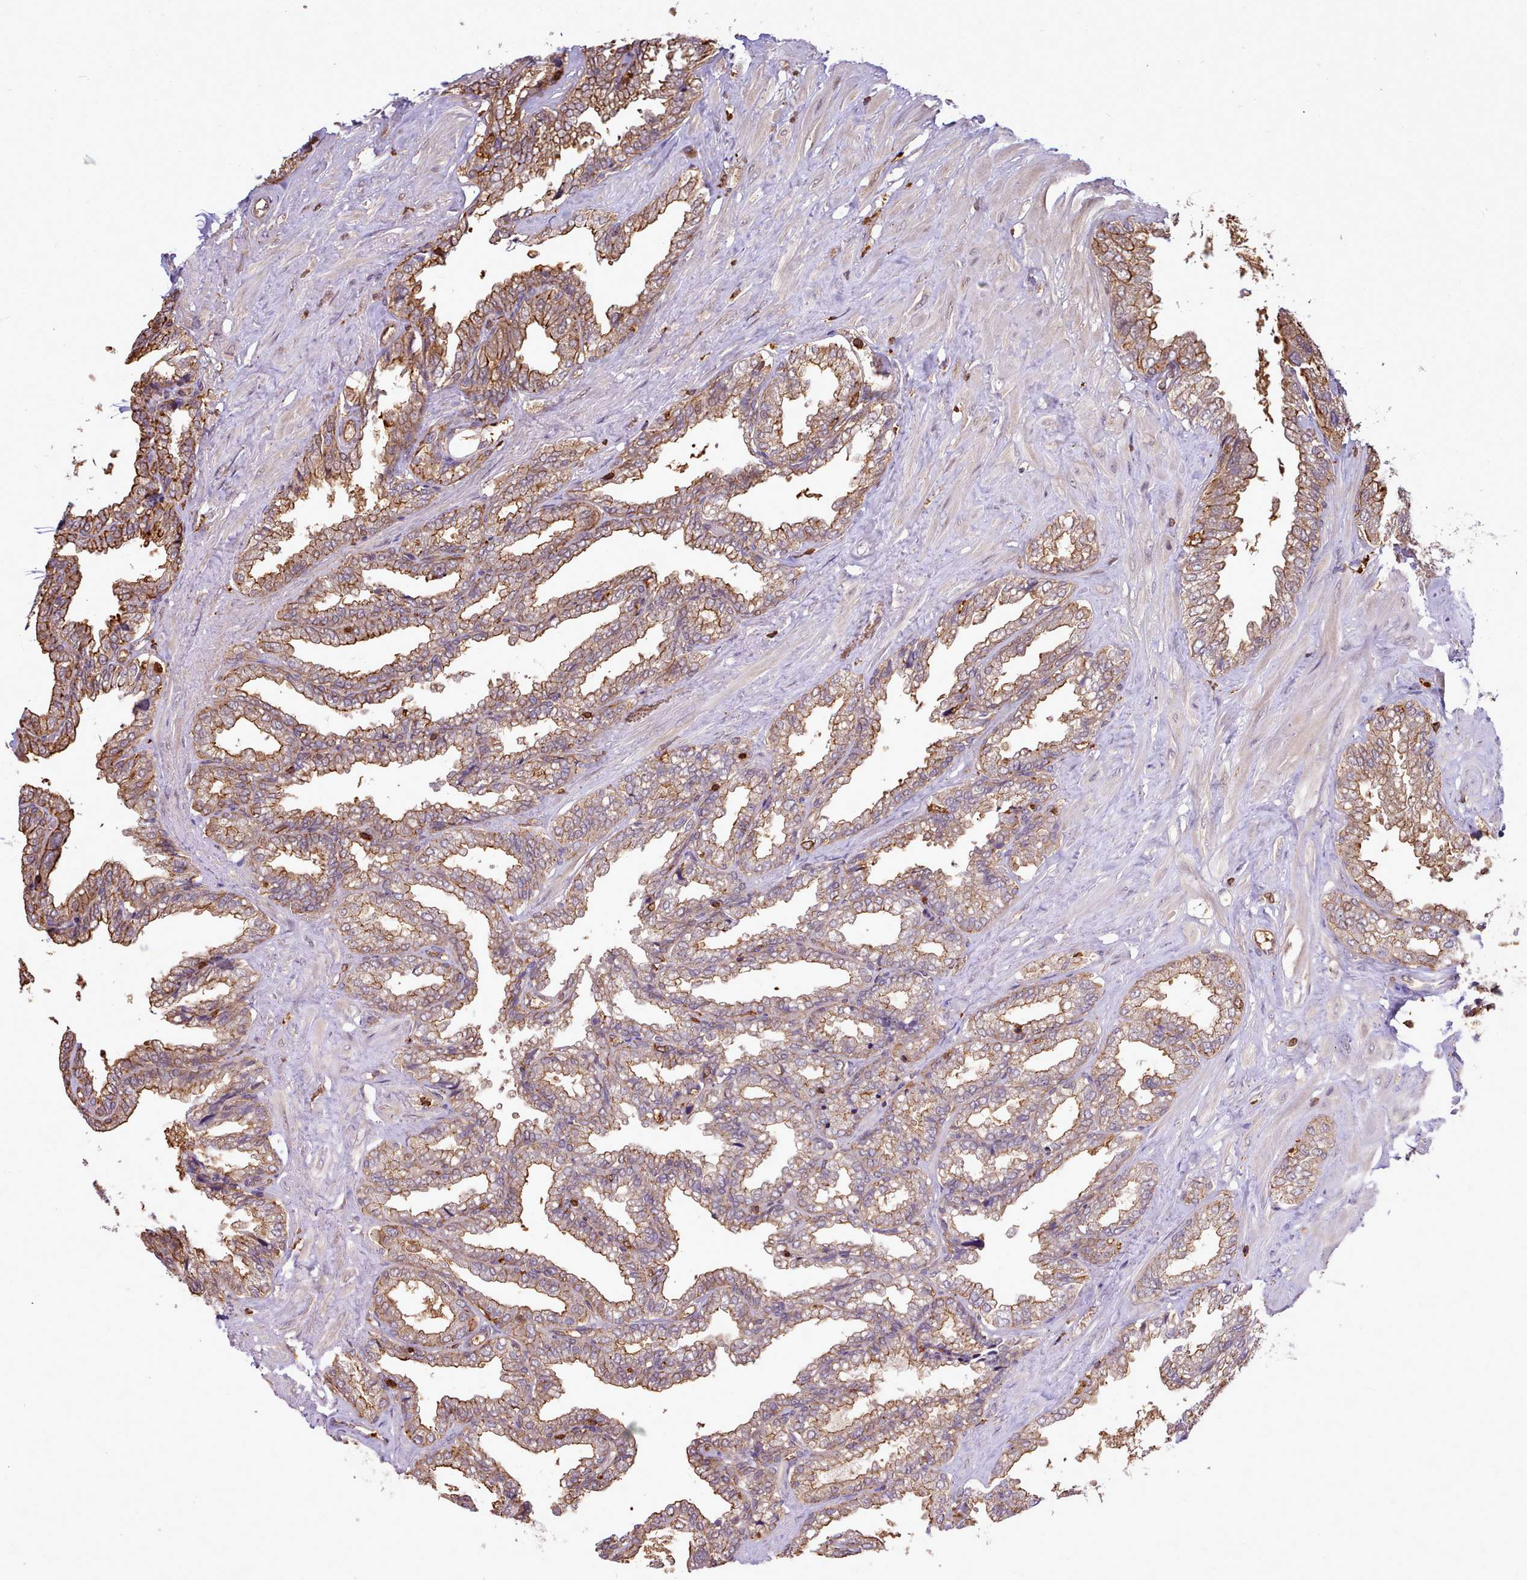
{"staining": {"intensity": "moderate", "quantity": ">75%", "location": "cytoplasmic/membranous"}, "tissue": "seminal vesicle", "cell_type": "Glandular cells", "image_type": "normal", "snomed": [{"axis": "morphology", "description": "Normal tissue, NOS"}, {"axis": "topography", "description": "Seminal veicle"}], "caption": "Protein staining by IHC reveals moderate cytoplasmic/membranous staining in about >75% of glandular cells in normal seminal vesicle. The protein of interest is shown in brown color, while the nuclei are stained blue.", "gene": "CAPZA1", "patient": {"sex": "male", "age": 46}}